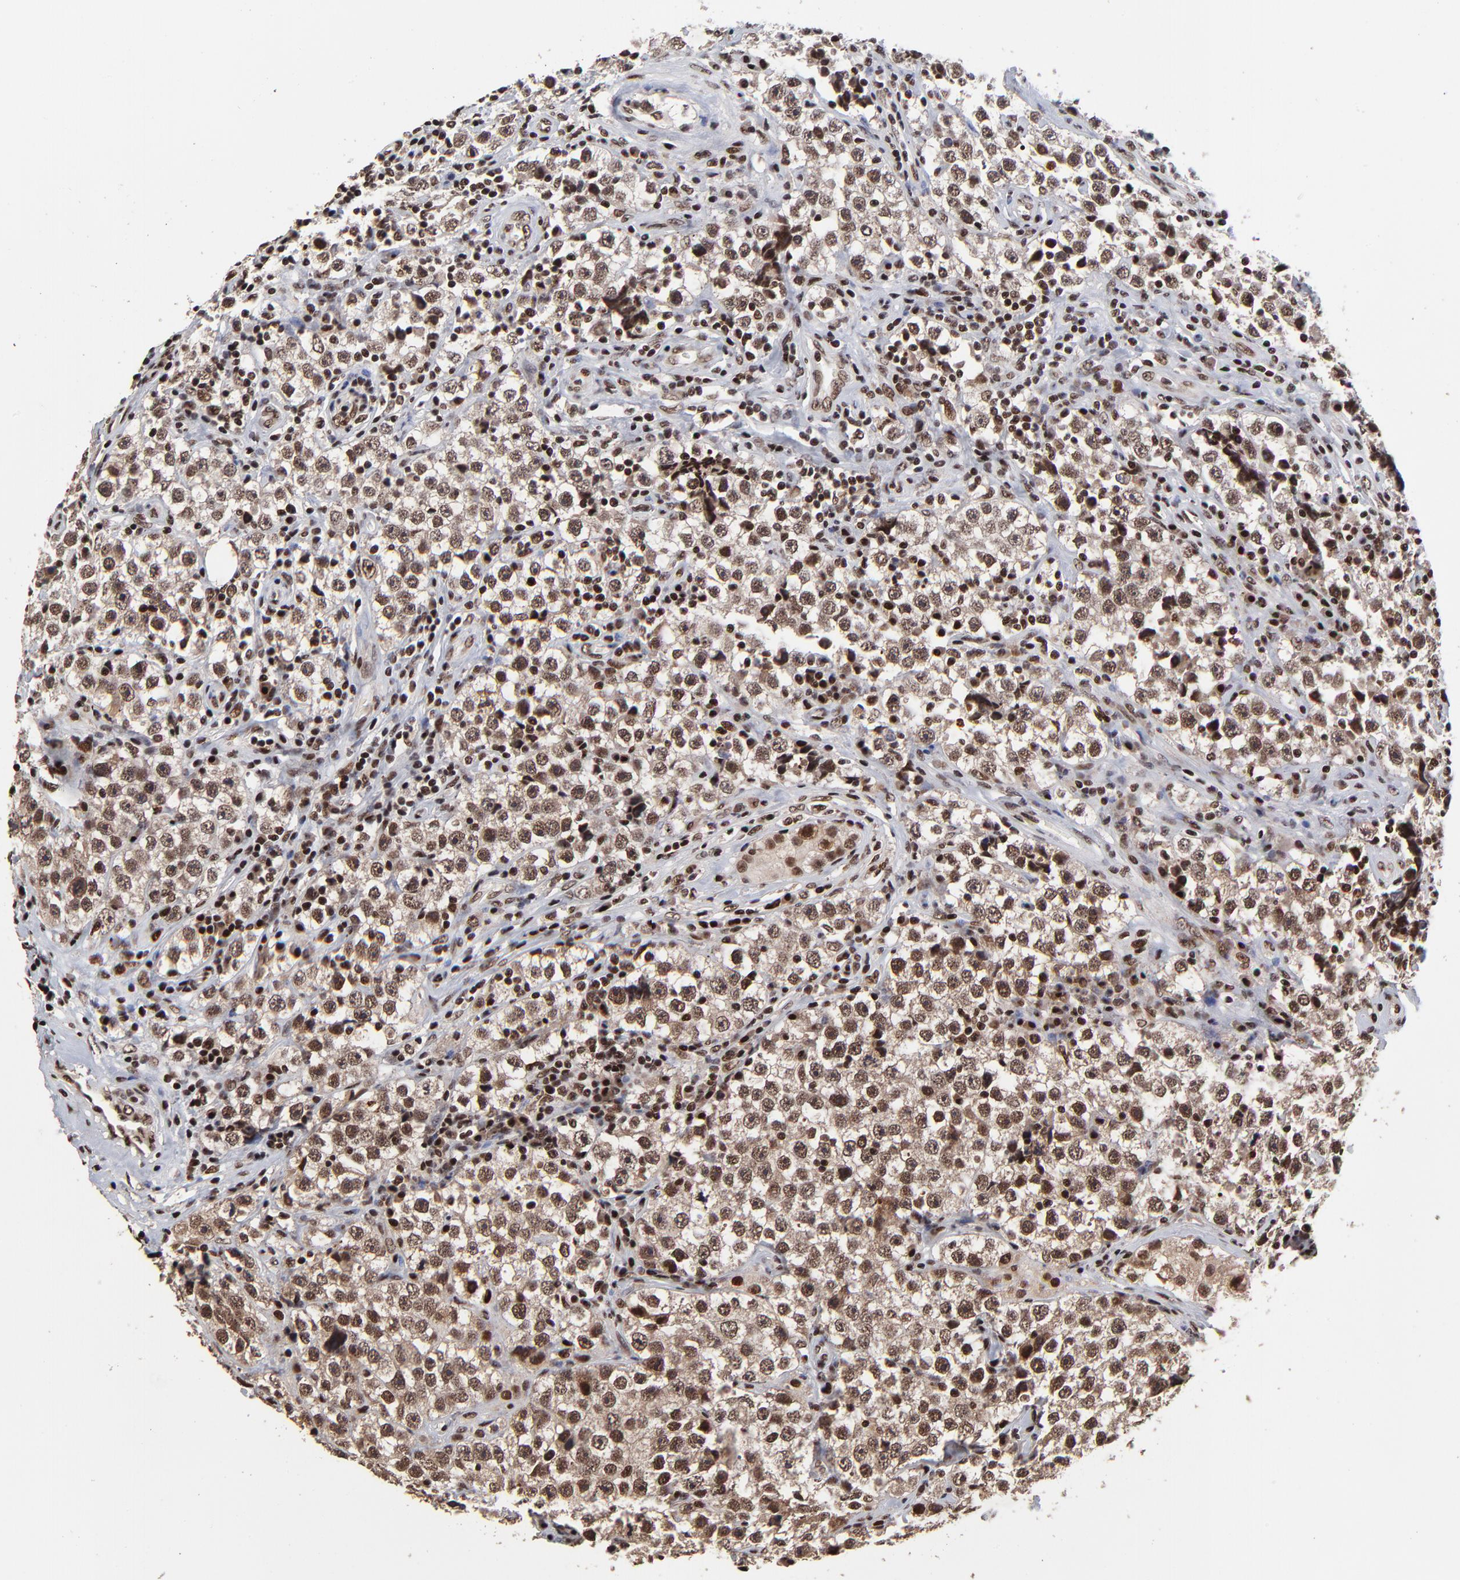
{"staining": {"intensity": "moderate", "quantity": ">75%", "location": "nuclear"}, "tissue": "testis cancer", "cell_type": "Tumor cells", "image_type": "cancer", "snomed": [{"axis": "morphology", "description": "Seminoma, NOS"}, {"axis": "topography", "description": "Testis"}], "caption": "Immunohistochemistry micrograph of human testis cancer (seminoma) stained for a protein (brown), which shows medium levels of moderate nuclear positivity in approximately >75% of tumor cells.", "gene": "RBM22", "patient": {"sex": "male", "age": 32}}